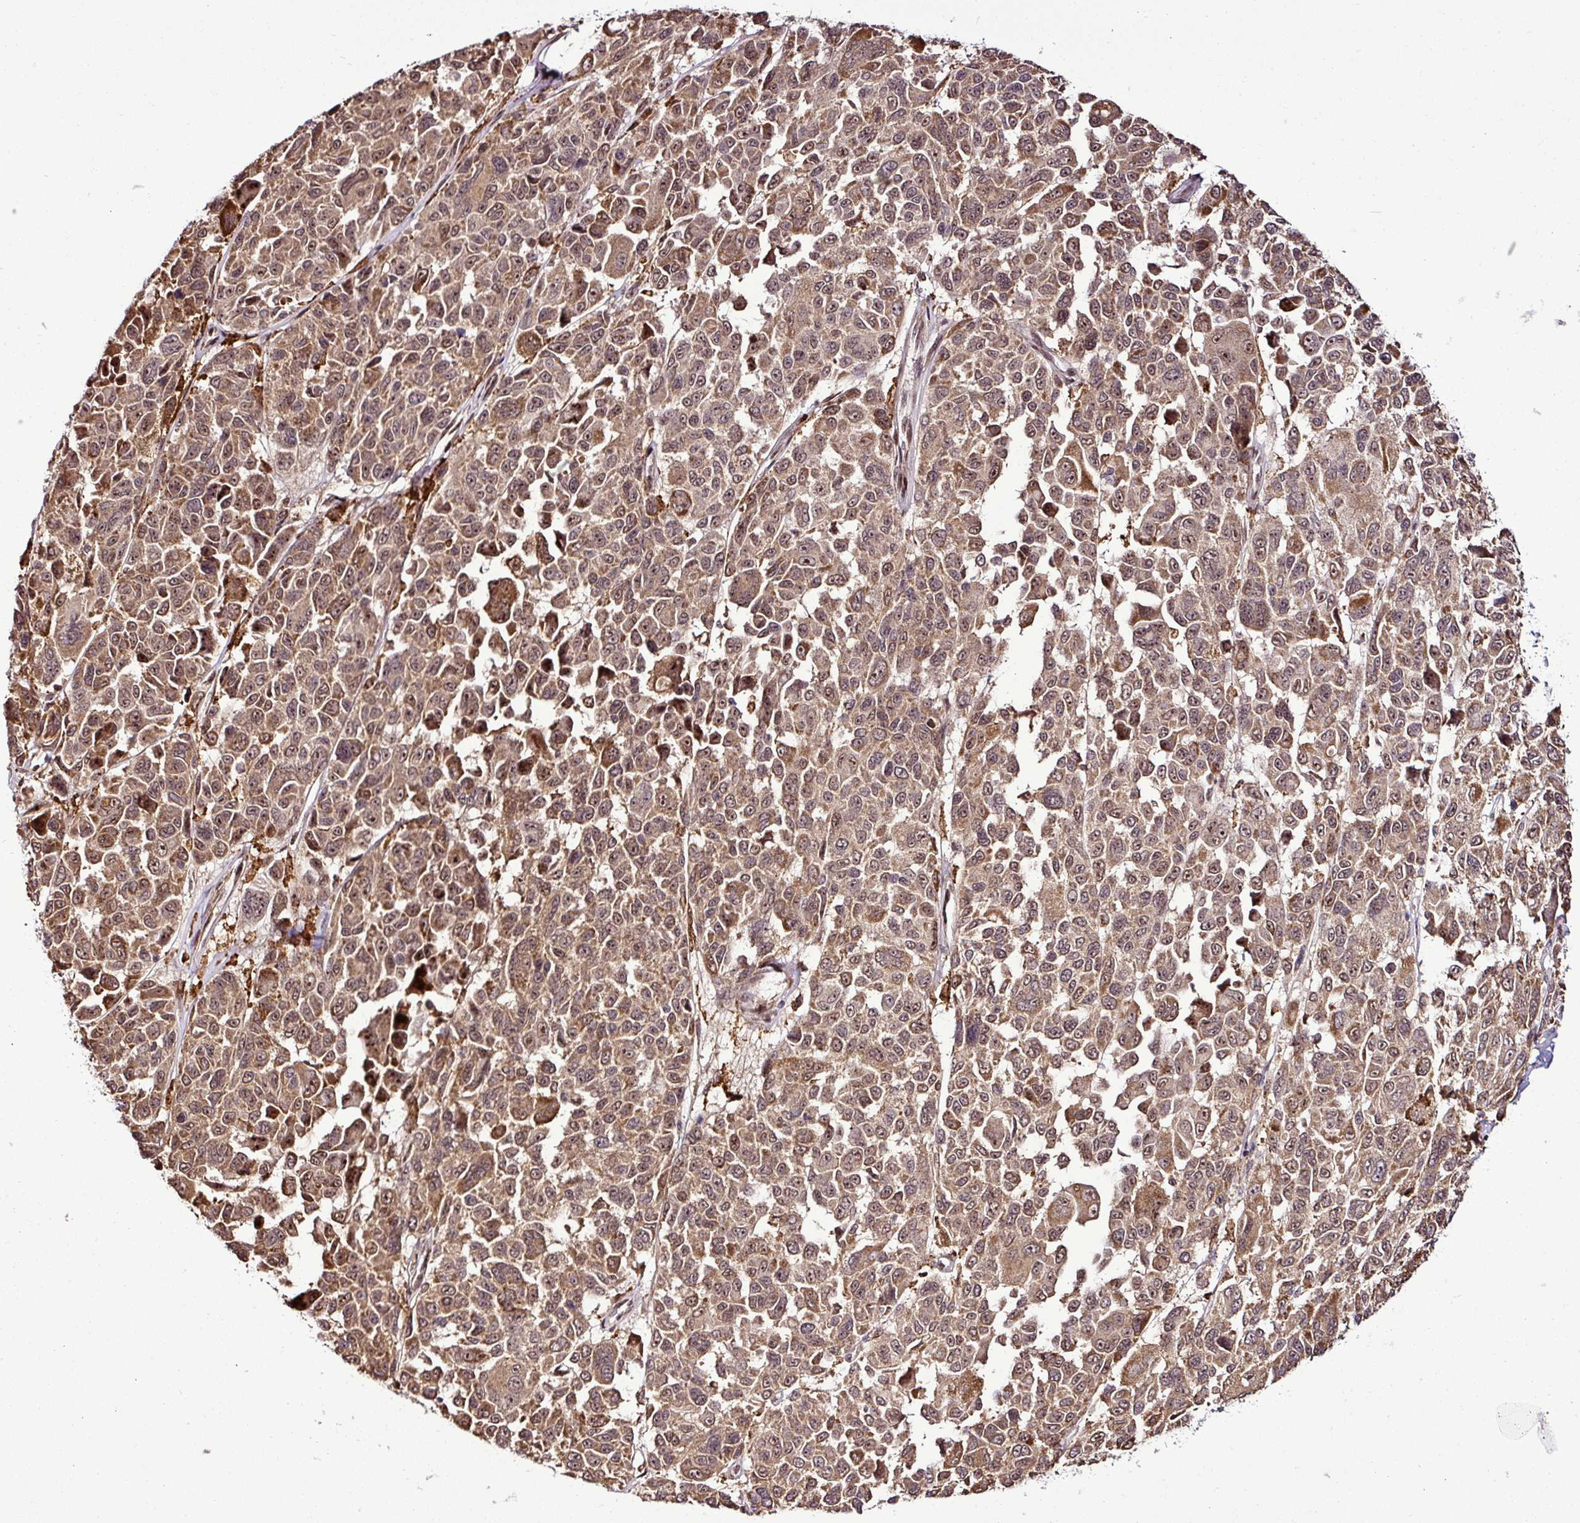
{"staining": {"intensity": "moderate", "quantity": ">75%", "location": "cytoplasmic/membranous,nuclear"}, "tissue": "melanoma", "cell_type": "Tumor cells", "image_type": "cancer", "snomed": [{"axis": "morphology", "description": "Malignant melanoma, NOS"}, {"axis": "topography", "description": "Skin"}], "caption": "Brown immunohistochemical staining in human melanoma reveals moderate cytoplasmic/membranous and nuclear positivity in approximately >75% of tumor cells.", "gene": "FAM153A", "patient": {"sex": "female", "age": 66}}